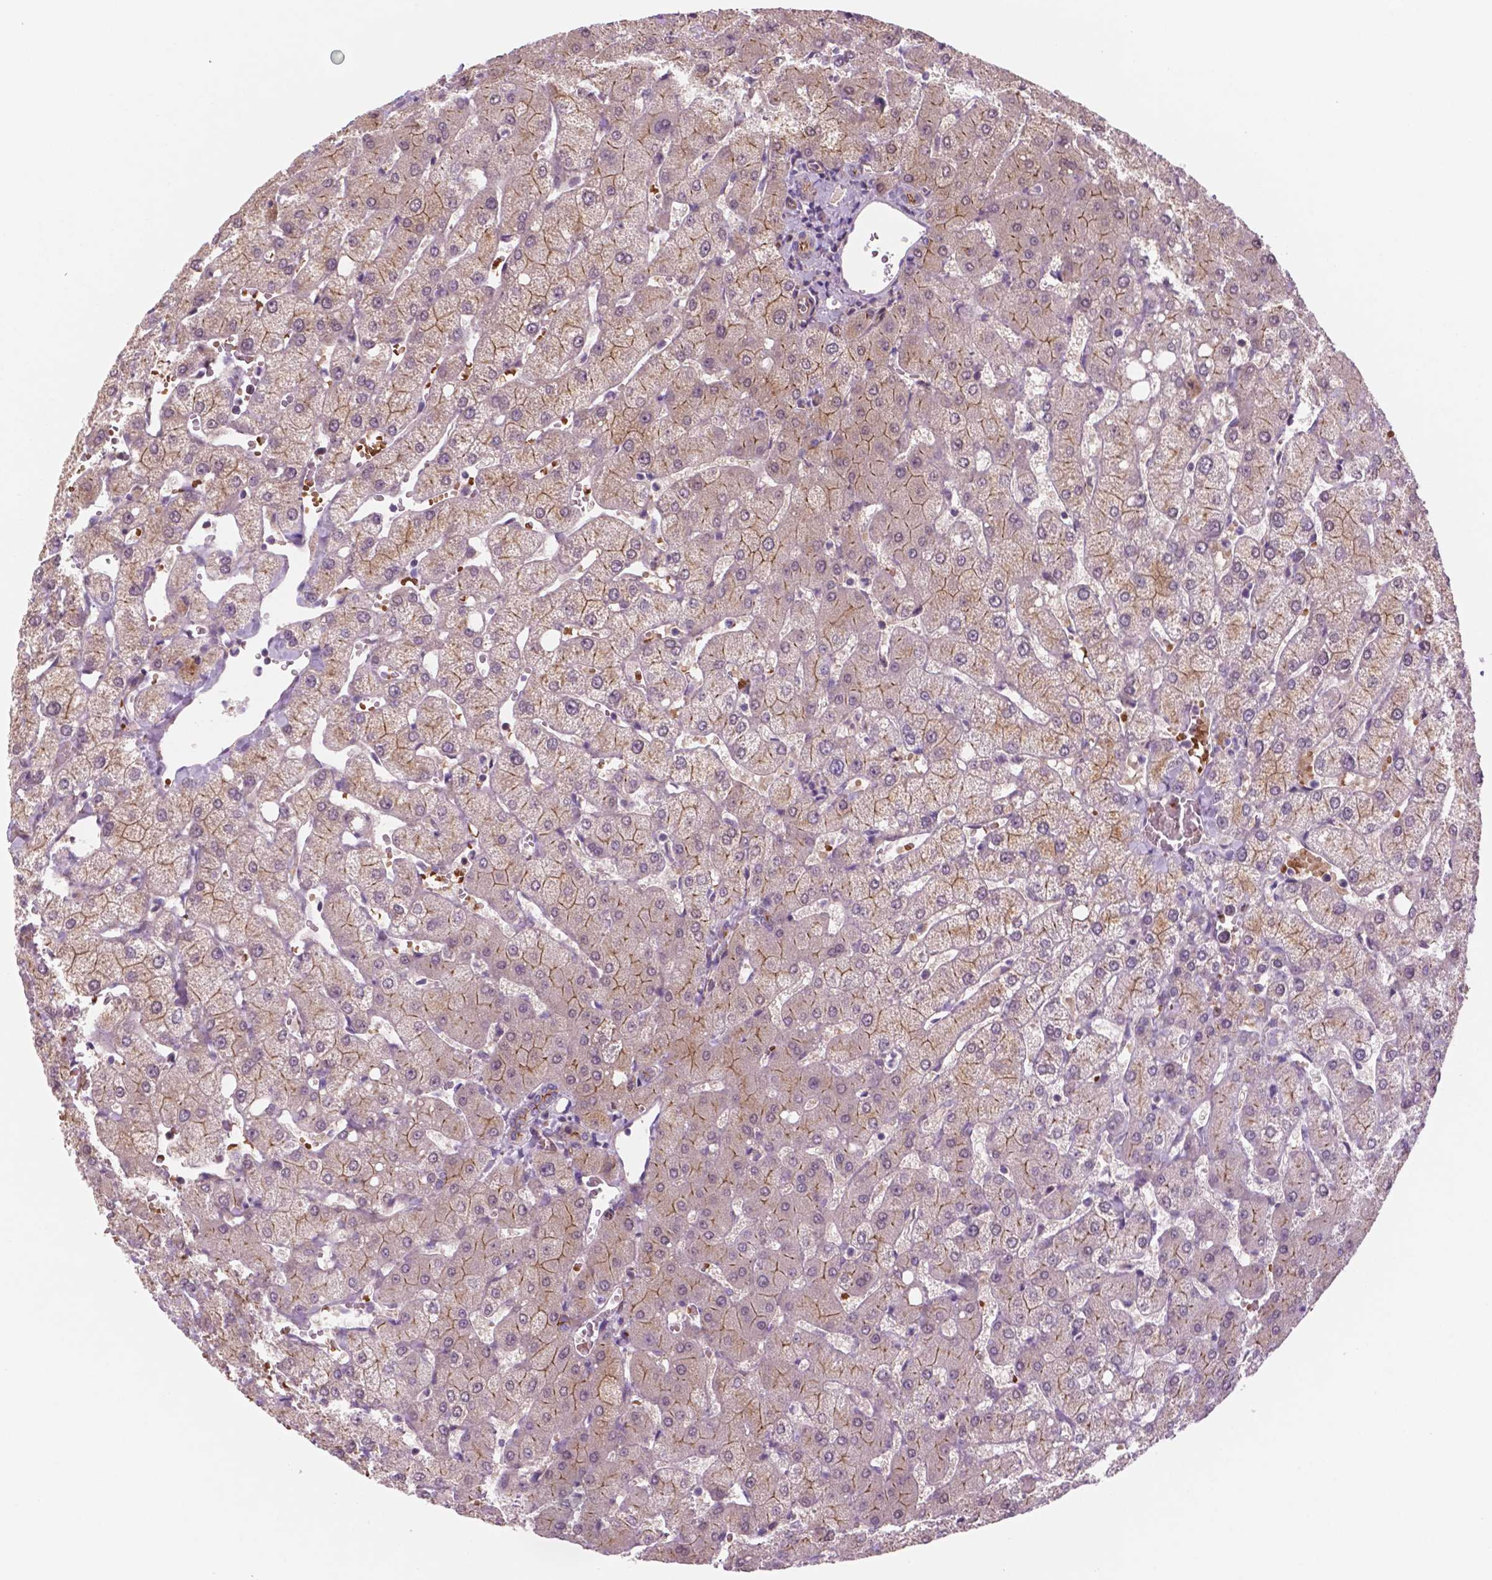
{"staining": {"intensity": "moderate", "quantity": "<25%", "location": "cytoplasmic/membranous"}, "tissue": "liver", "cell_type": "Cholangiocytes", "image_type": "normal", "snomed": [{"axis": "morphology", "description": "Normal tissue, NOS"}, {"axis": "topography", "description": "Liver"}], "caption": "A high-resolution histopathology image shows IHC staining of normal liver, which exhibits moderate cytoplasmic/membranous positivity in about <25% of cholangiocytes.", "gene": "RND3", "patient": {"sex": "female", "age": 54}}